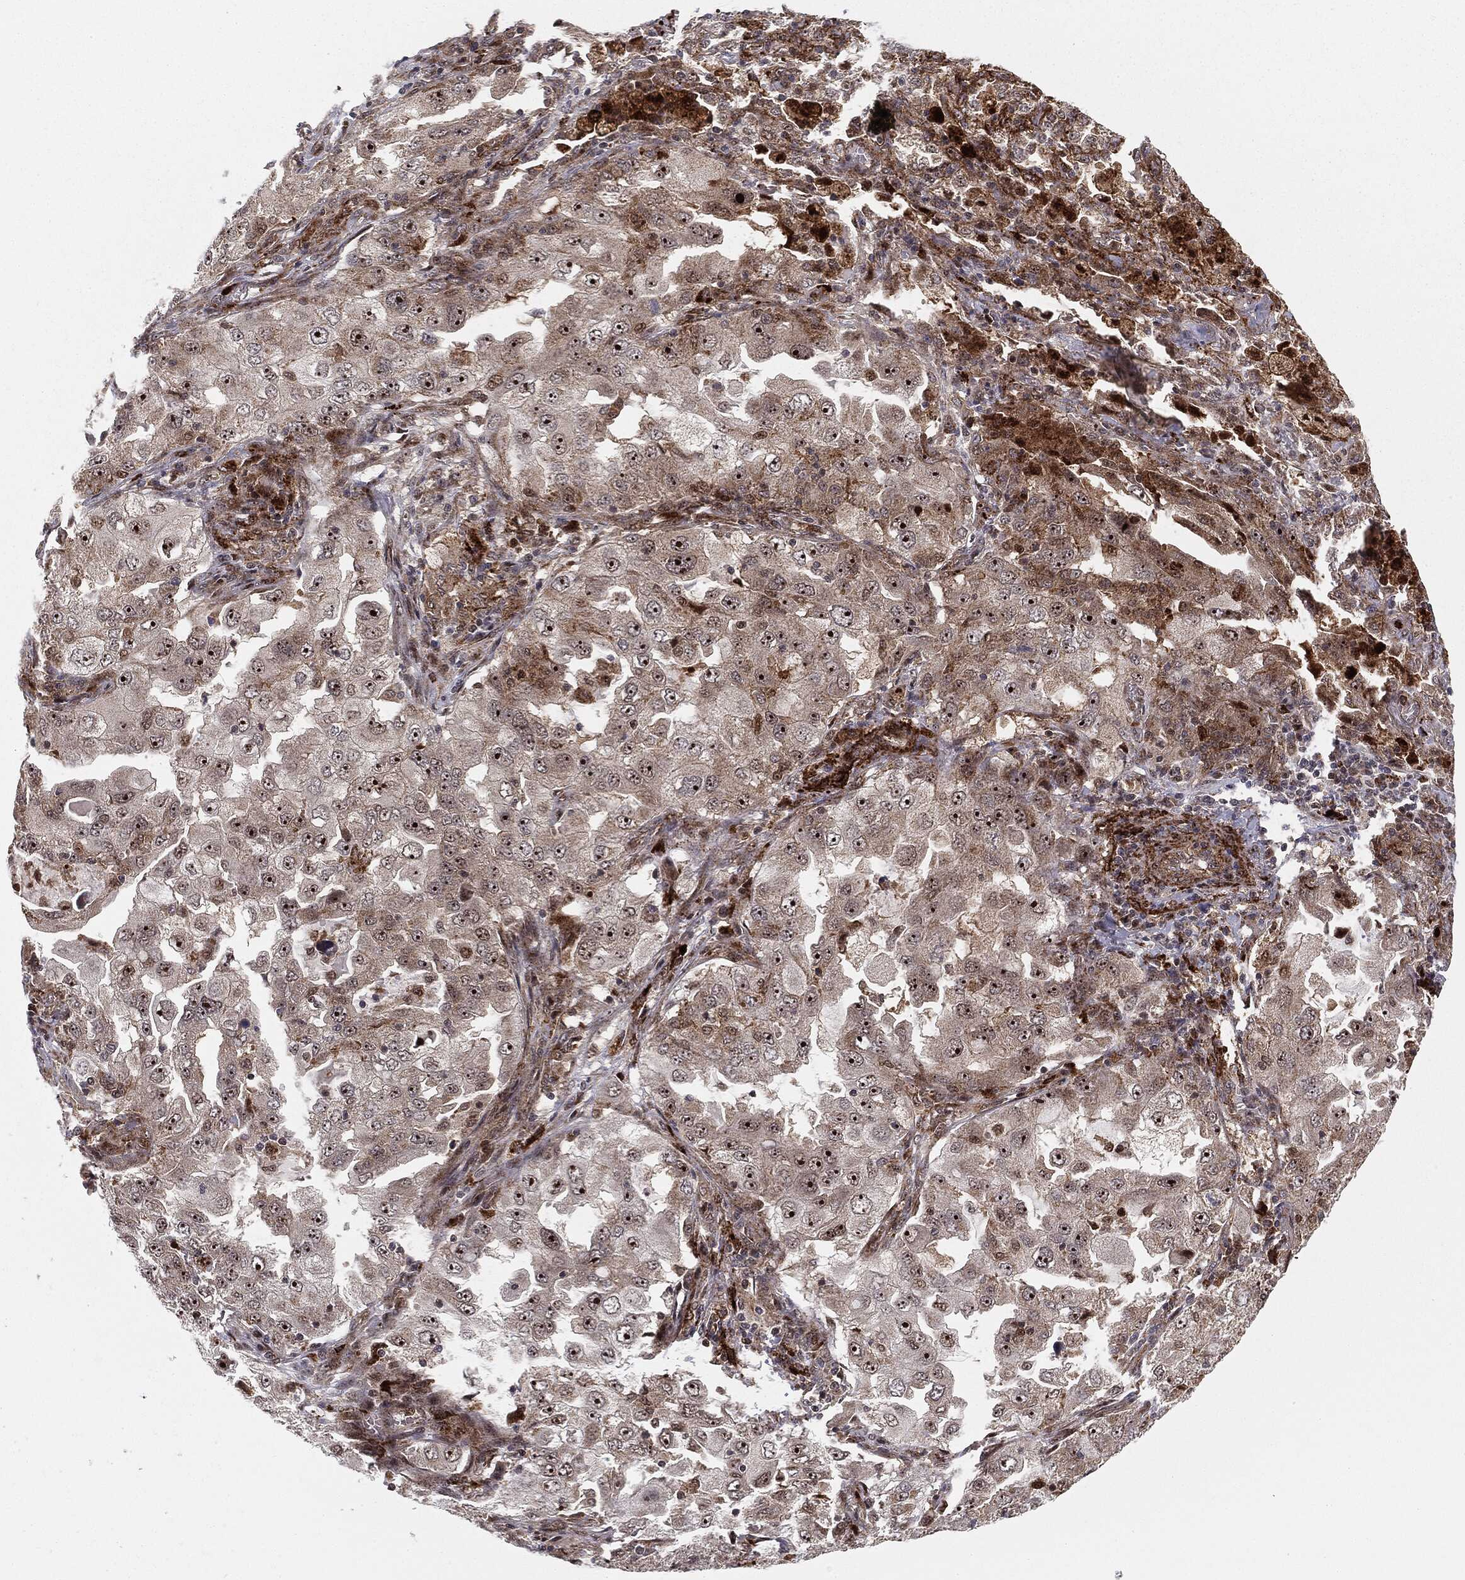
{"staining": {"intensity": "moderate", "quantity": ">75%", "location": "nuclear"}, "tissue": "lung cancer", "cell_type": "Tumor cells", "image_type": "cancer", "snomed": [{"axis": "morphology", "description": "Adenocarcinoma, NOS"}, {"axis": "topography", "description": "Lung"}], "caption": "Approximately >75% of tumor cells in human lung cancer (adenocarcinoma) display moderate nuclear protein positivity as visualized by brown immunohistochemical staining.", "gene": "PTEN", "patient": {"sex": "female", "age": 61}}